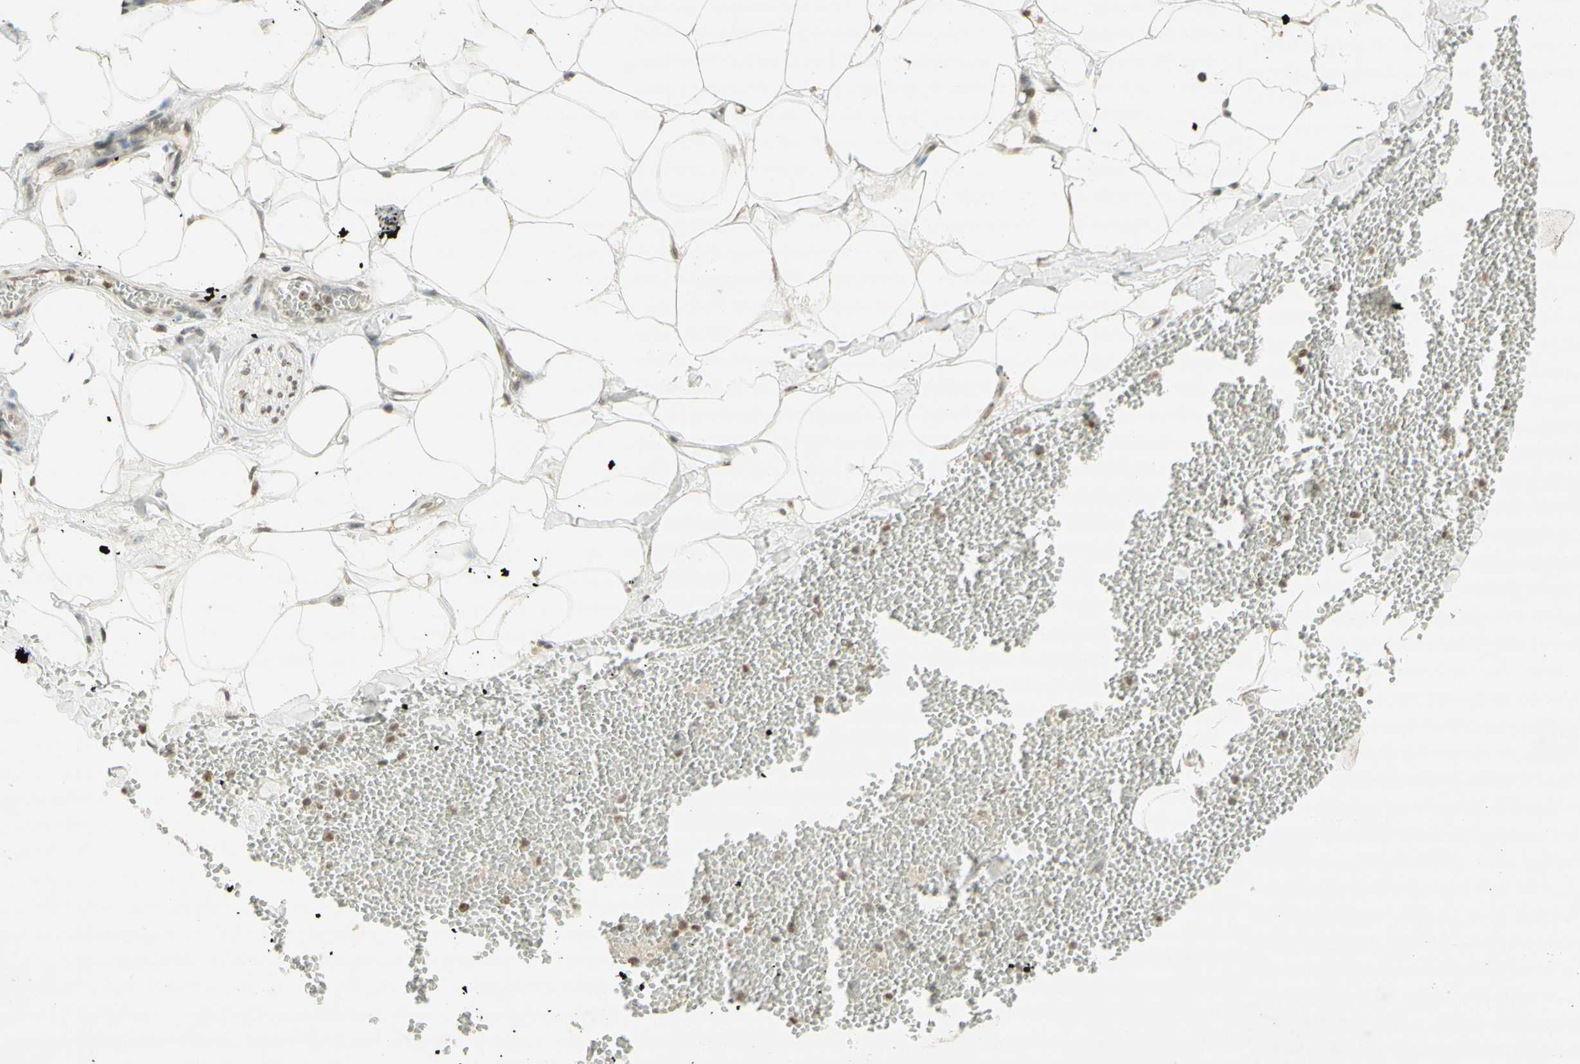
{"staining": {"intensity": "weak", "quantity": ">75%", "location": "cytoplasmic/membranous"}, "tissue": "adipose tissue", "cell_type": "Adipocytes", "image_type": "normal", "snomed": [{"axis": "morphology", "description": "Normal tissue, NOS"}, {"axis": "topography", "description": "Adipose tissue"}, {"axis": "topography", "description": "Peripheral nerve tissue"}], "caption": "DAB immunohistochemical staining of benign human adipose tissue exhibits weak cytoplasmic/membranous protein expression in about >75% of adipocytes. (DAB IHC, brown staining for protein, blue staining for nuclei).", "gene": "CCNI", "patient": {"sex": "male", "age": 52}}